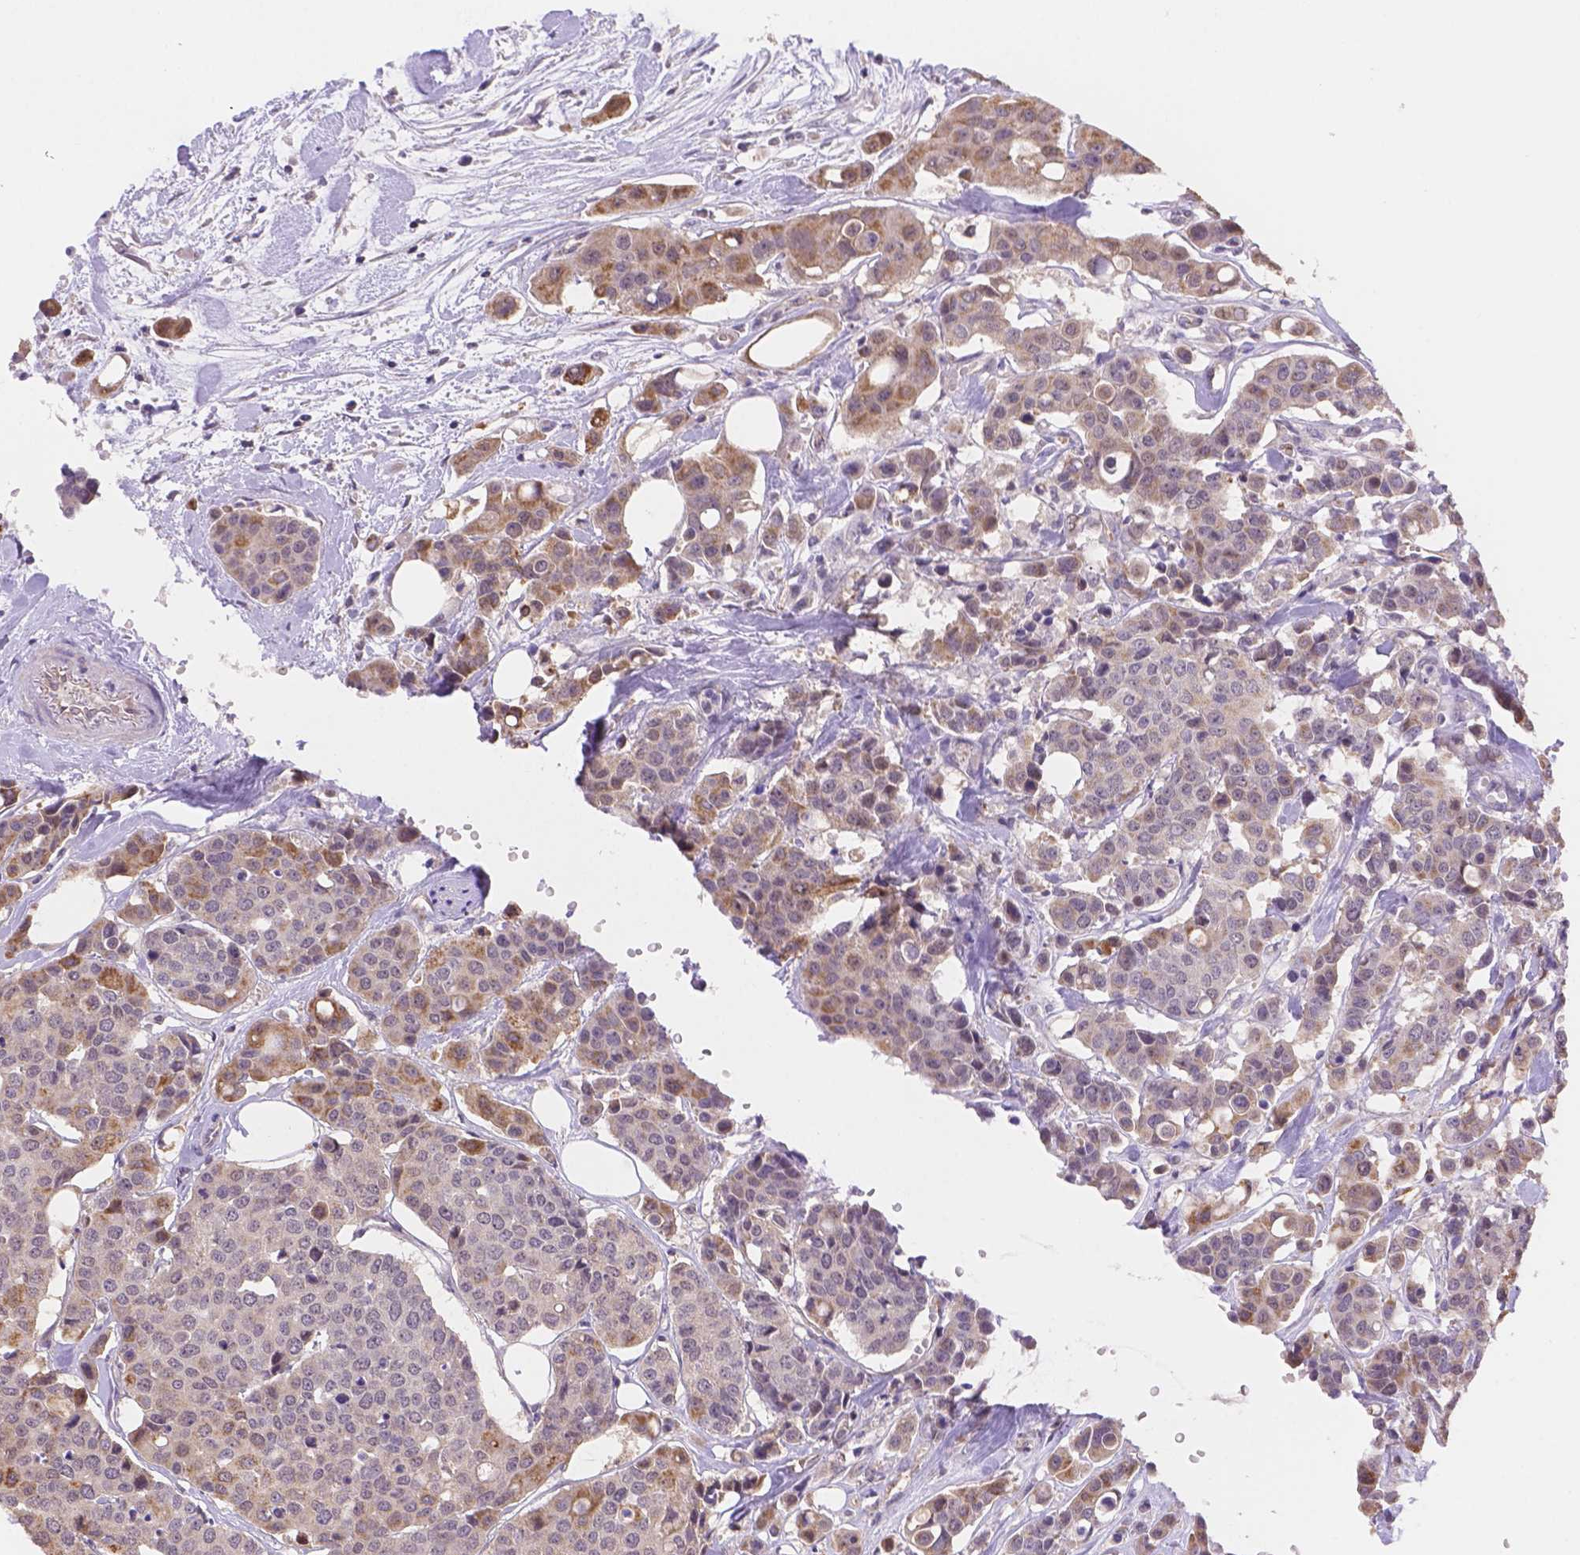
{"staining": {"intensity": "moderate", "quantity": "25%-75%", "location": "cytoplasmic/membranous"}, "tissue": "carcinoid", "cell_type": "Tumor cells", "image_type": "cancer", "snomed": [{"axis": "morphology", "description": "Carcinoid, malignant, NOS"}, {"axis": "topography", "description": "Colon"}], "caption": "Moderate cytoplasmic/membranous expression is present in about 25%-75% of tumor cells in carcinoid. The protein of interest is stained brown, and the nuclei are stained in blue (DAB (3,3'-diaminobenzidine) IHC with brightfield microscopy, high magnification).", "gene": "NXPE2", "patient": {"sex": "male", "age": 81}}